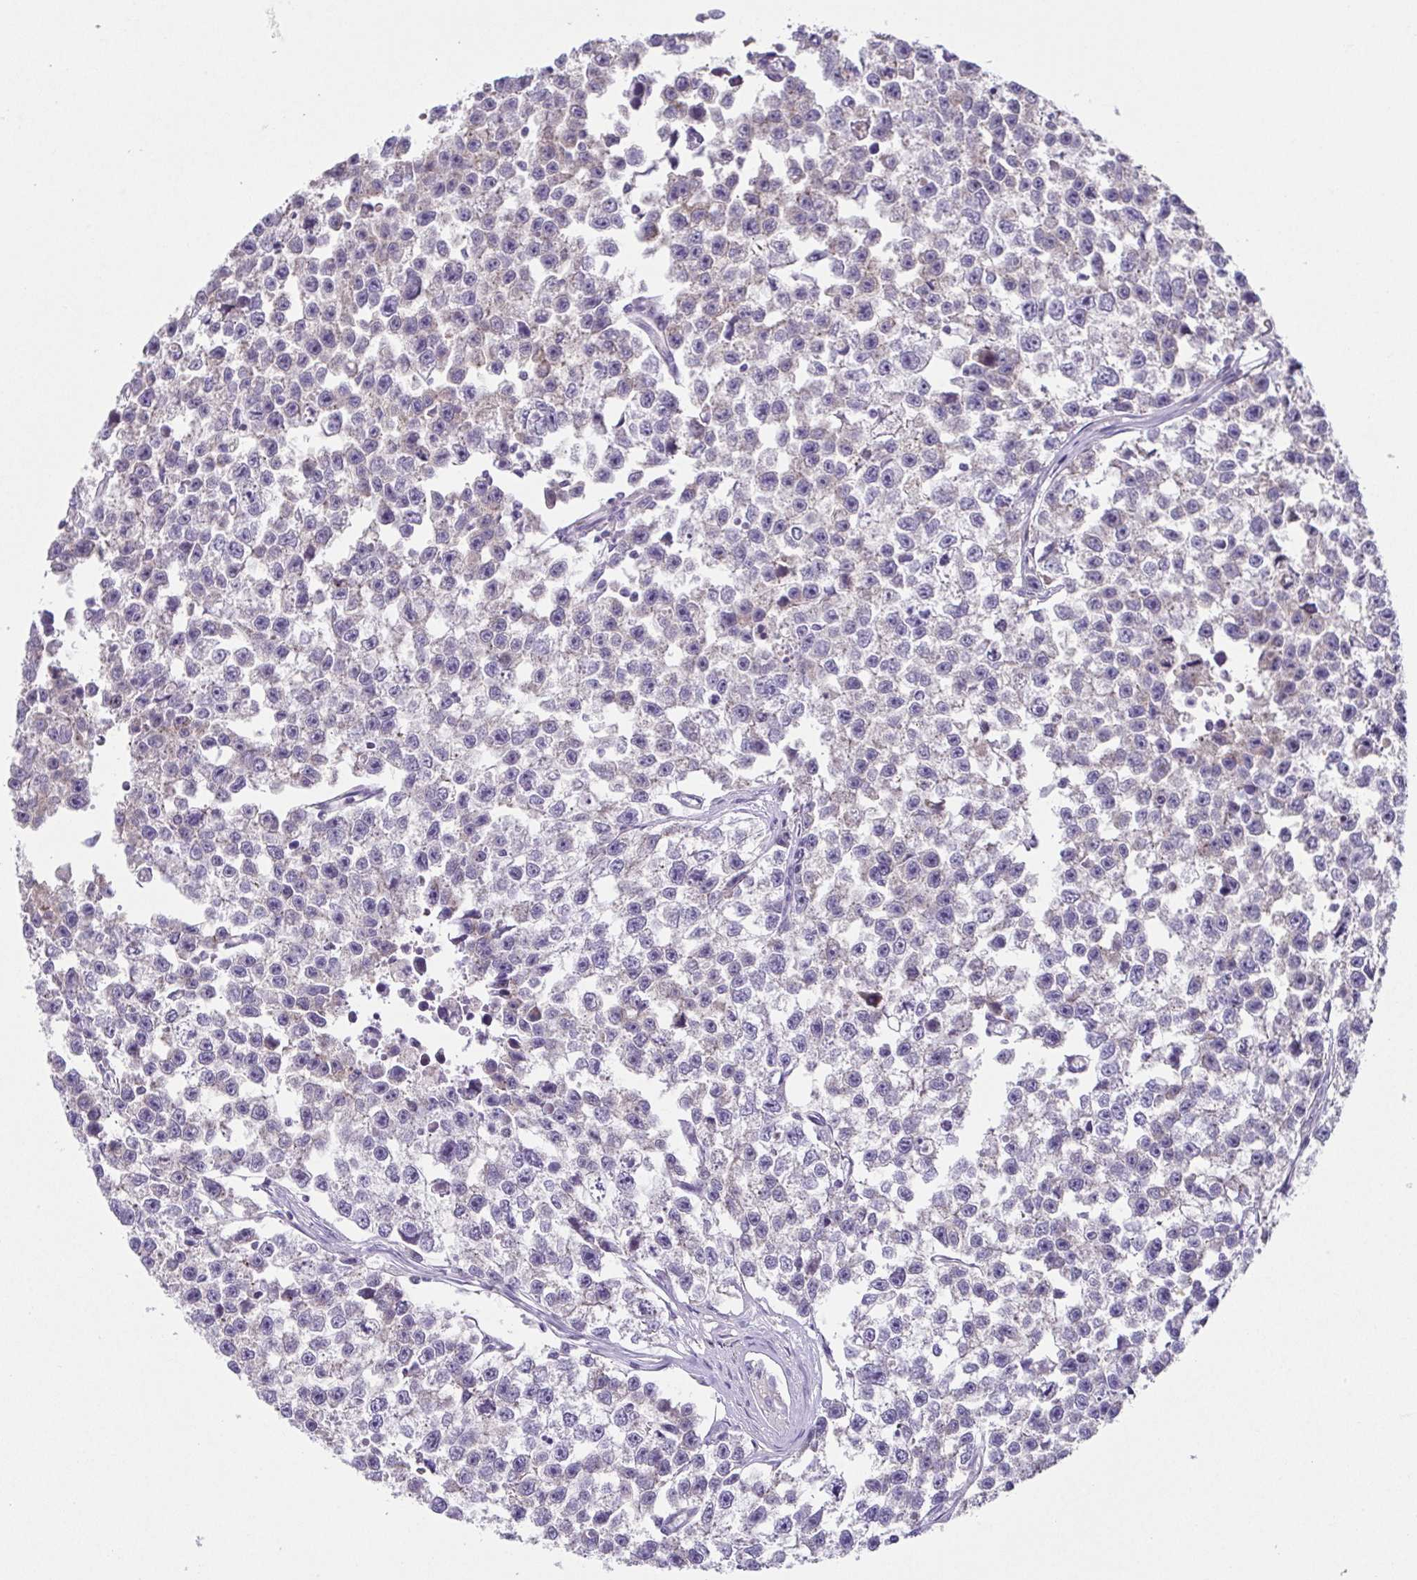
{"staining": {"intensity": "negative", "quantity": "none", "location": "none"}, "tissue": "testis cancer", "cell_type": "Tumor cells", "image_type": "cancer", "snomed": [{"axis": "morphology", "description": "Seminoma, NOS"}, {"axis": "topography", "description": "Testis"}], "caption": "This photomicrograph is of testis cancer stained with immunohistochemistry to label a protein in brown with the nuclei are counter-stained blue. There is no expression in tumor cells.", "gene": "UBE2Q1", "patient": {"sex": "male", "age": 26}}